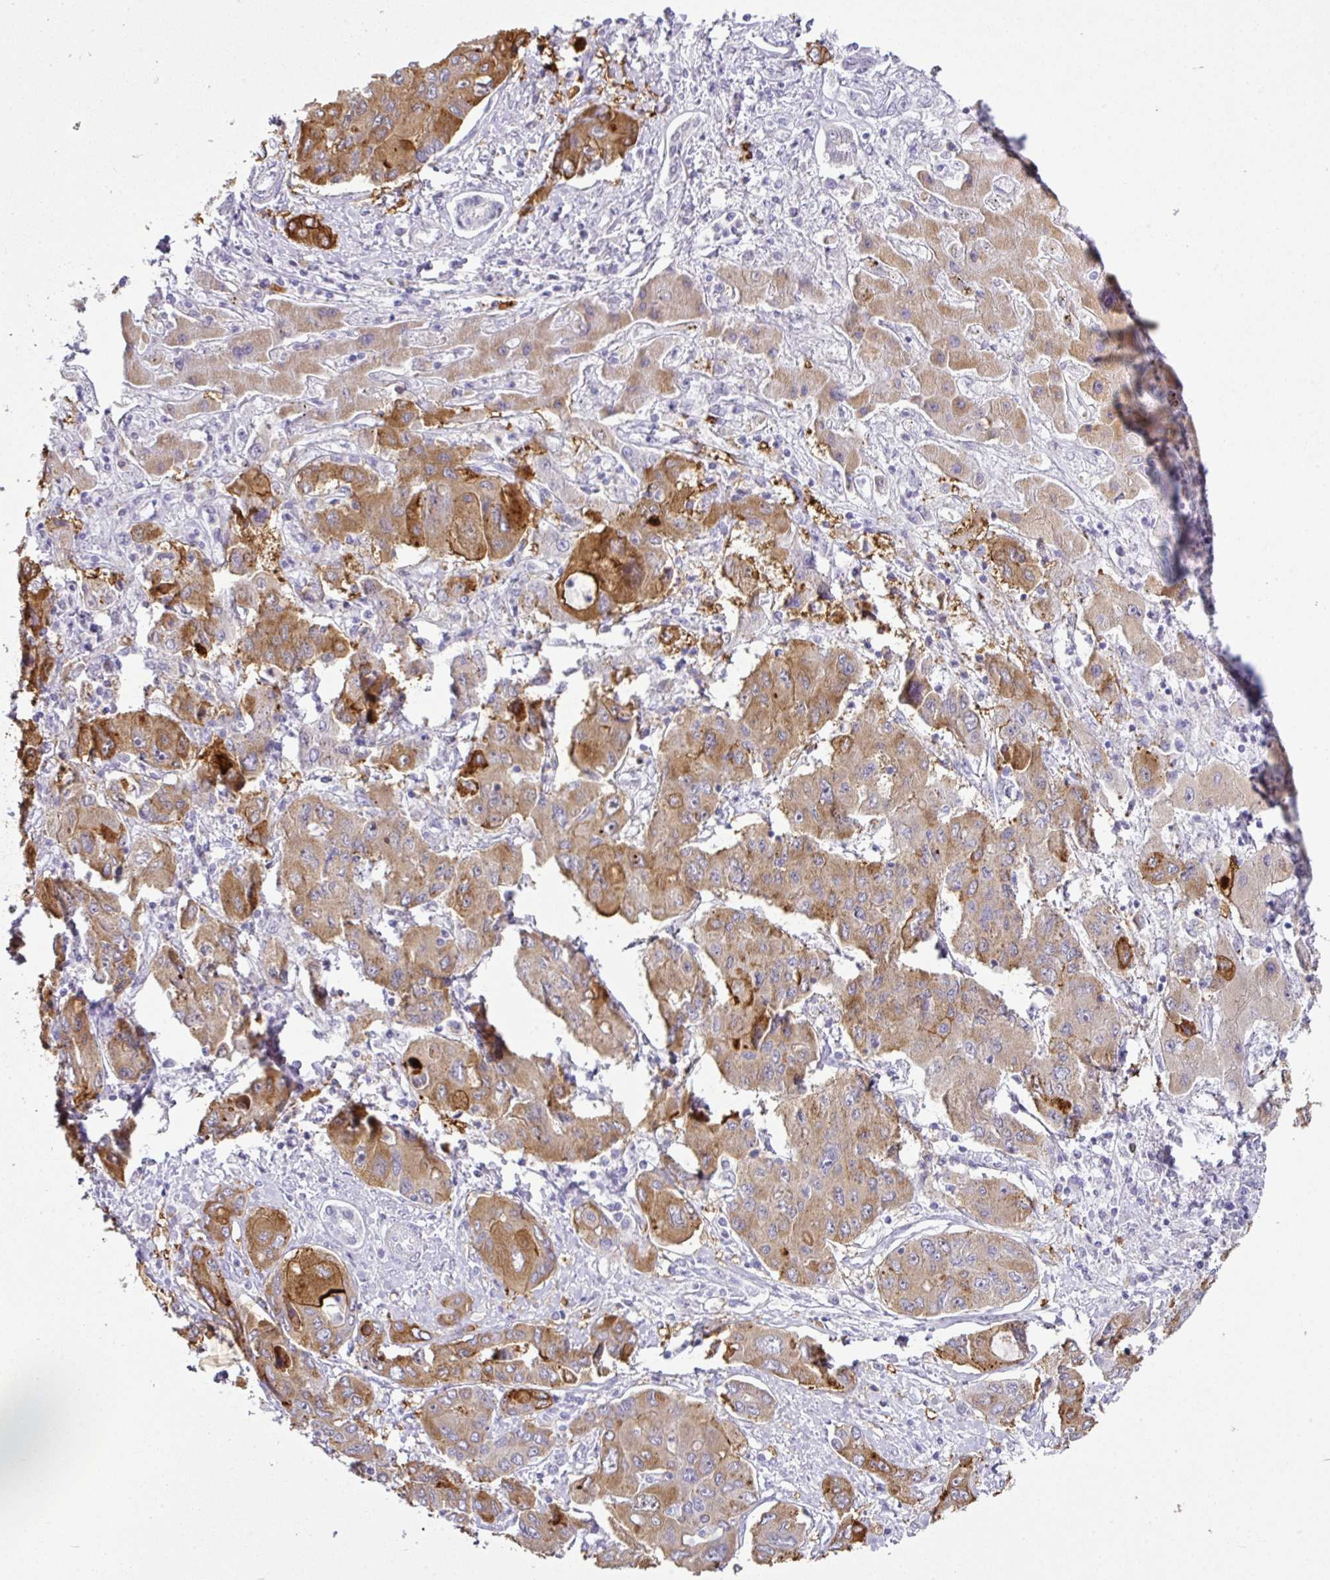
{"staining": {"intensity": "negative", "quantity": "none", "location": "none"}, "tissue": "liver cancer", "cell_type": "Tumor cells", "image_type": "cancer", "snomed": [{"axis": "morphology", "description": "Cholangiocarcinoma"}, {"axis": "topography", "description": "Liver"}], "caption": "Tumor cells are negative for protein expression in human liver cancer.", "gene": "BCL11A", "patient": {"sex": "male", "age": 67}}